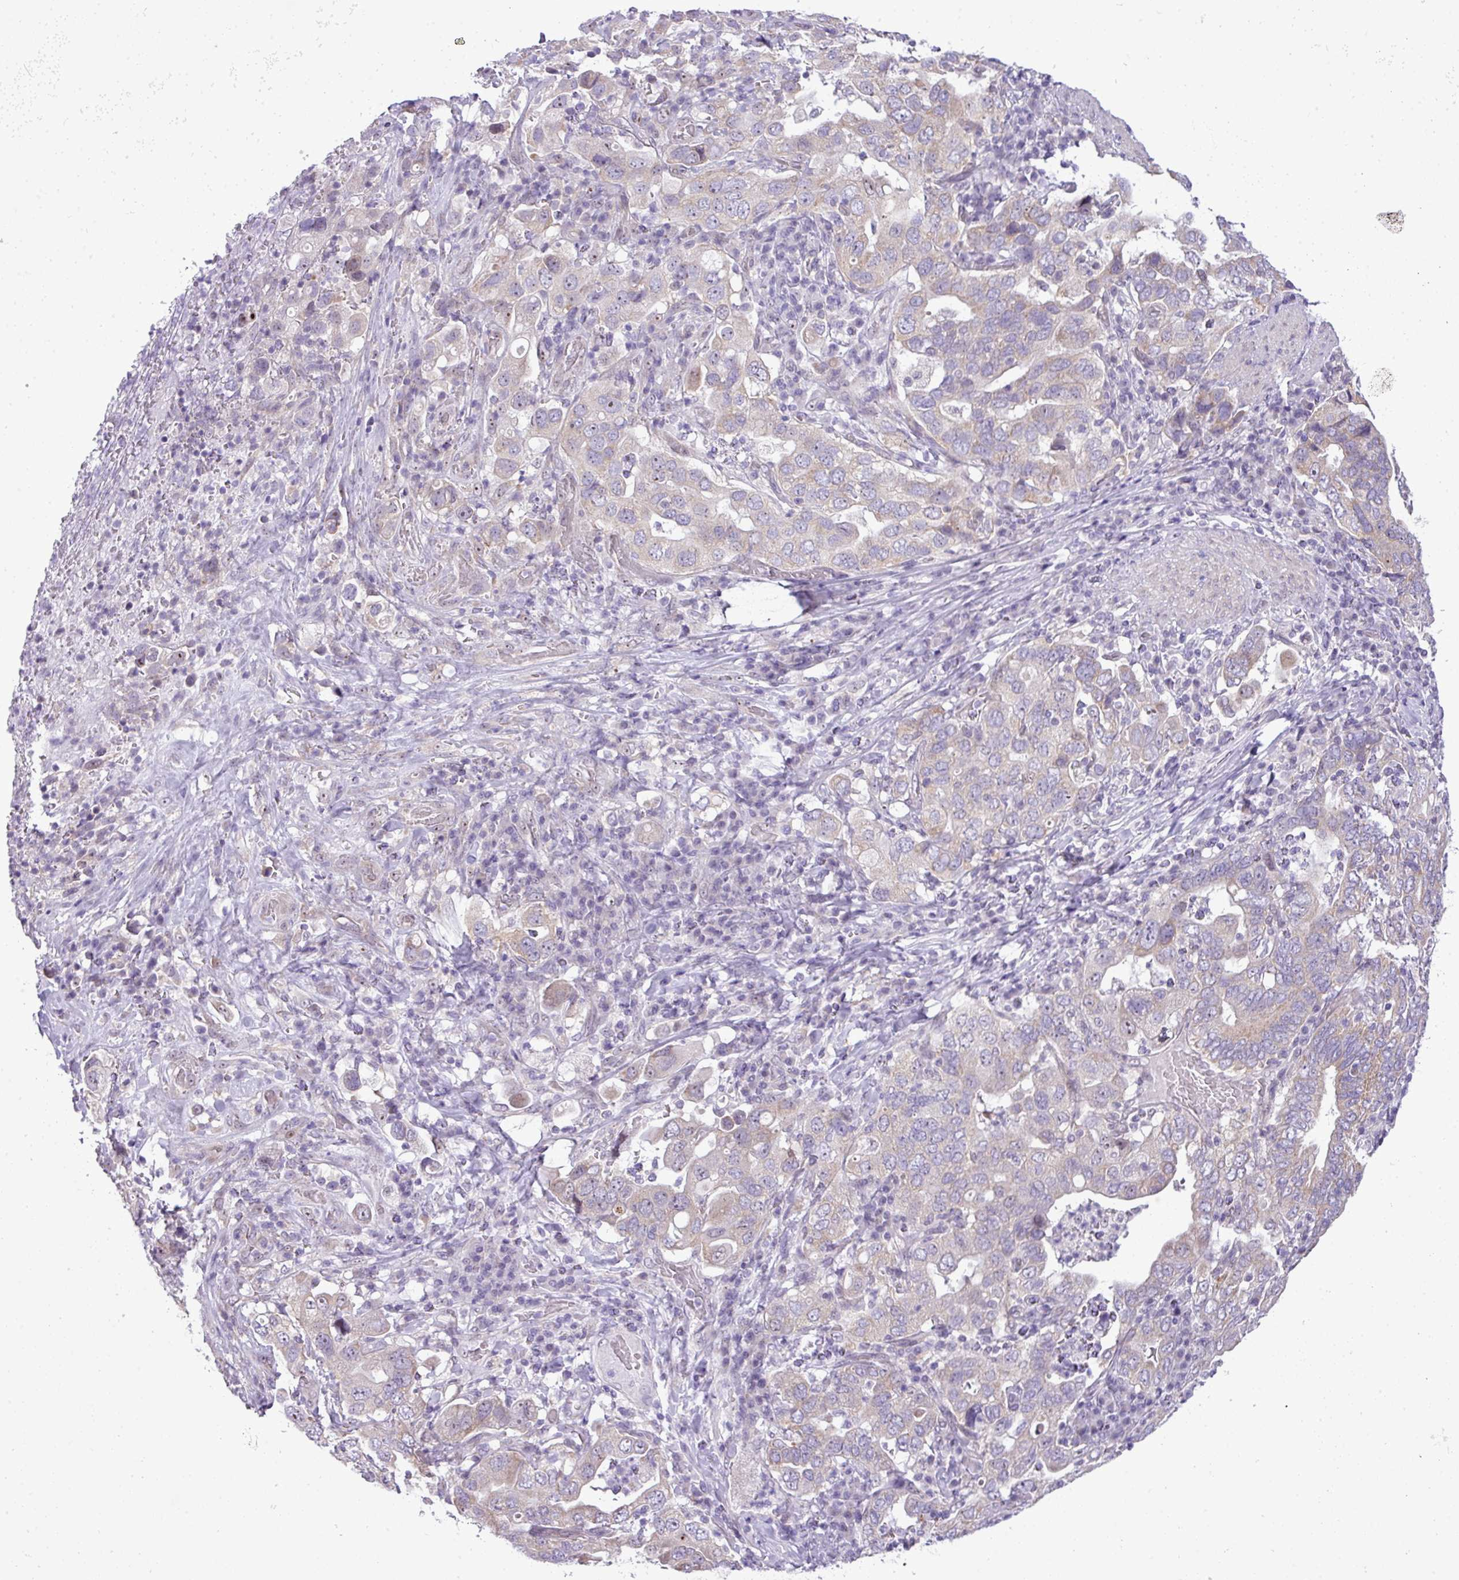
{"staining": {"intensity": "weak", "quantity": "<25%", "location": "cytoplasmic/membranous"}, "tissue": "stomach cancer", "cell_type": "Tumor cells", "image_type": "cancer", "snomed": [{"axis": "morphology", "description": "Adenocarcinoma, NOS"}, {"axis": "topography", "description": "Stomach, upper"}], "caption": "IHC of adenocarcinoma (stomach) reveals no positivity in tumor cells.", "gene": "MAK16", "patient": {"sex": "male", "age": 62}}